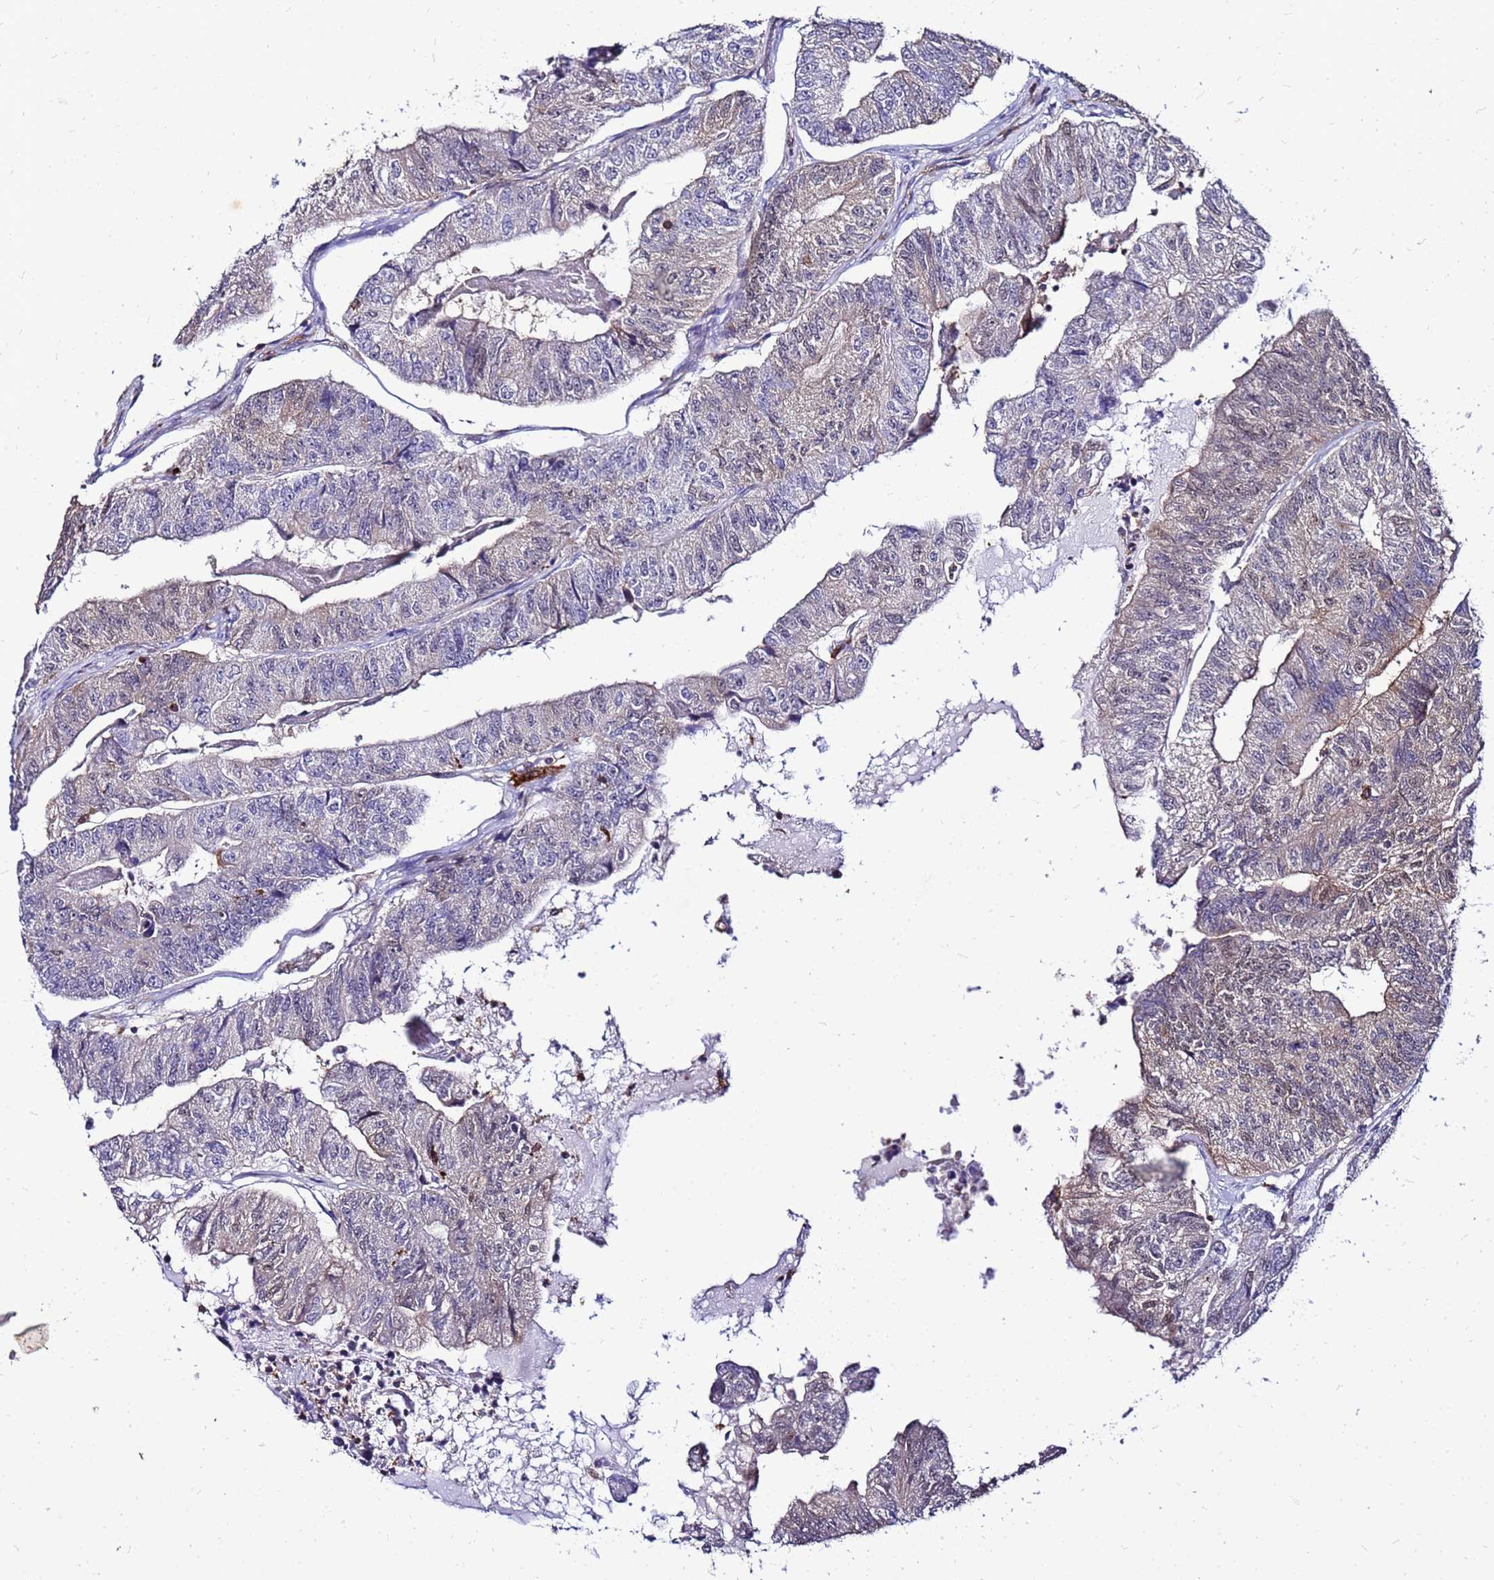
{"staining": {"intensity": "weak", "quantity": "<25%", "location": "nuclear"}, "tissue": "colorectal cancer", "cell_type": "Tumor cells", "image_type": "cancer", "snomed": [{"axis": "morphology", "description": "Adenocarcinoma, NOS"}, {"axis": "topography", "description": "Colon"}], "caption": "IHC photomicrograph of colorectal cancer stained for a protein (brown), which displays no positivity in tumor cells.", "gene": "DBNDD2", "patient": {"sex": "female", "age": 67}}